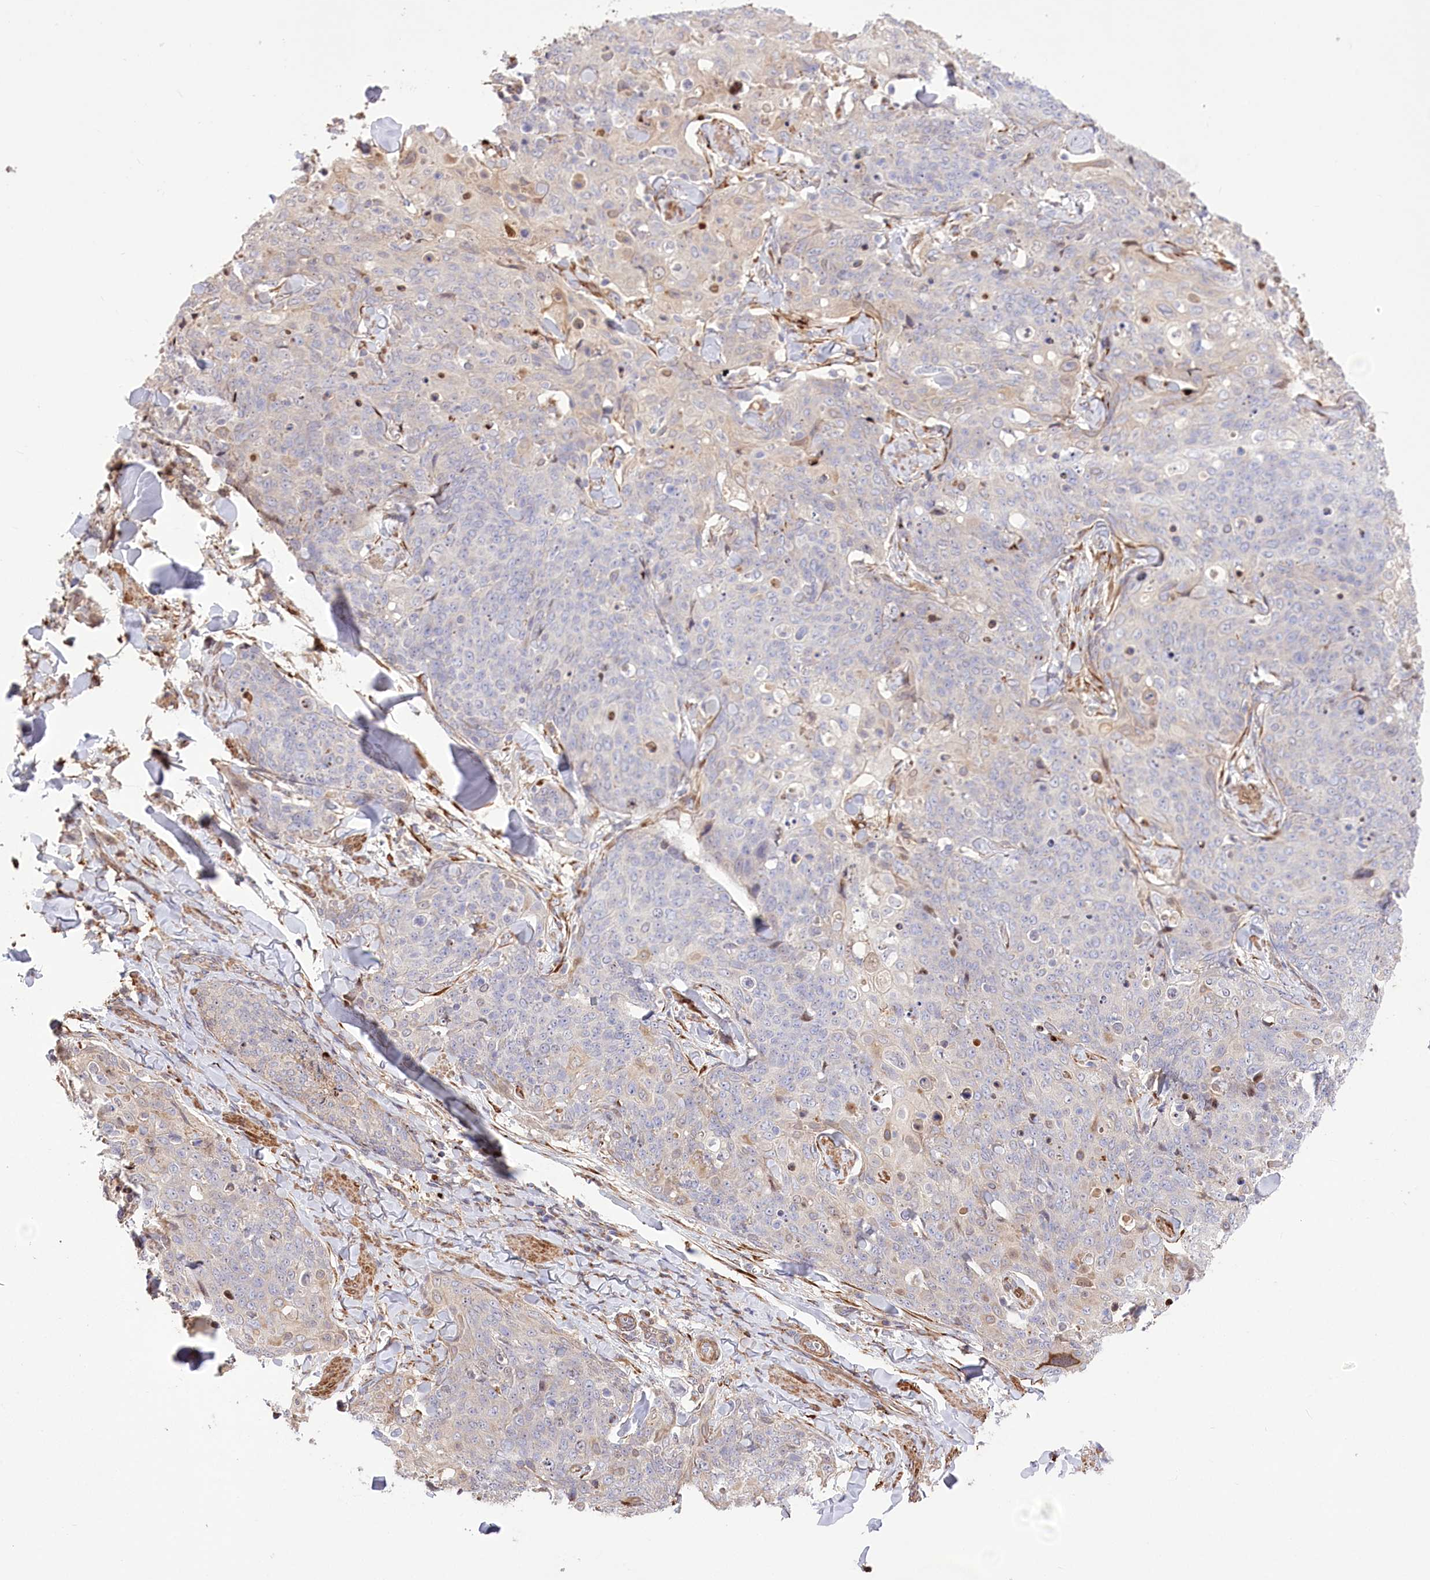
{"staining": {"intensity": "negative", "quantity": "none", "location": "none"}, "tissue": "skin cancer", "cell_type": "Tumor cells", "image_type": "cancer", "snomed": [{"axis": "morphology", "description": "Squamous cell carcinoma, NOS"}, {"axis": "topography", "description": "Skin"}, {"axis": "topography", "description": "Vulva"}], "caption": "This is an IHC image of skin squamous cell carcinoma. There is no staining in tumor cells.", "gene": "RNF24", "patient": {"sex": "female", "age": 85}}